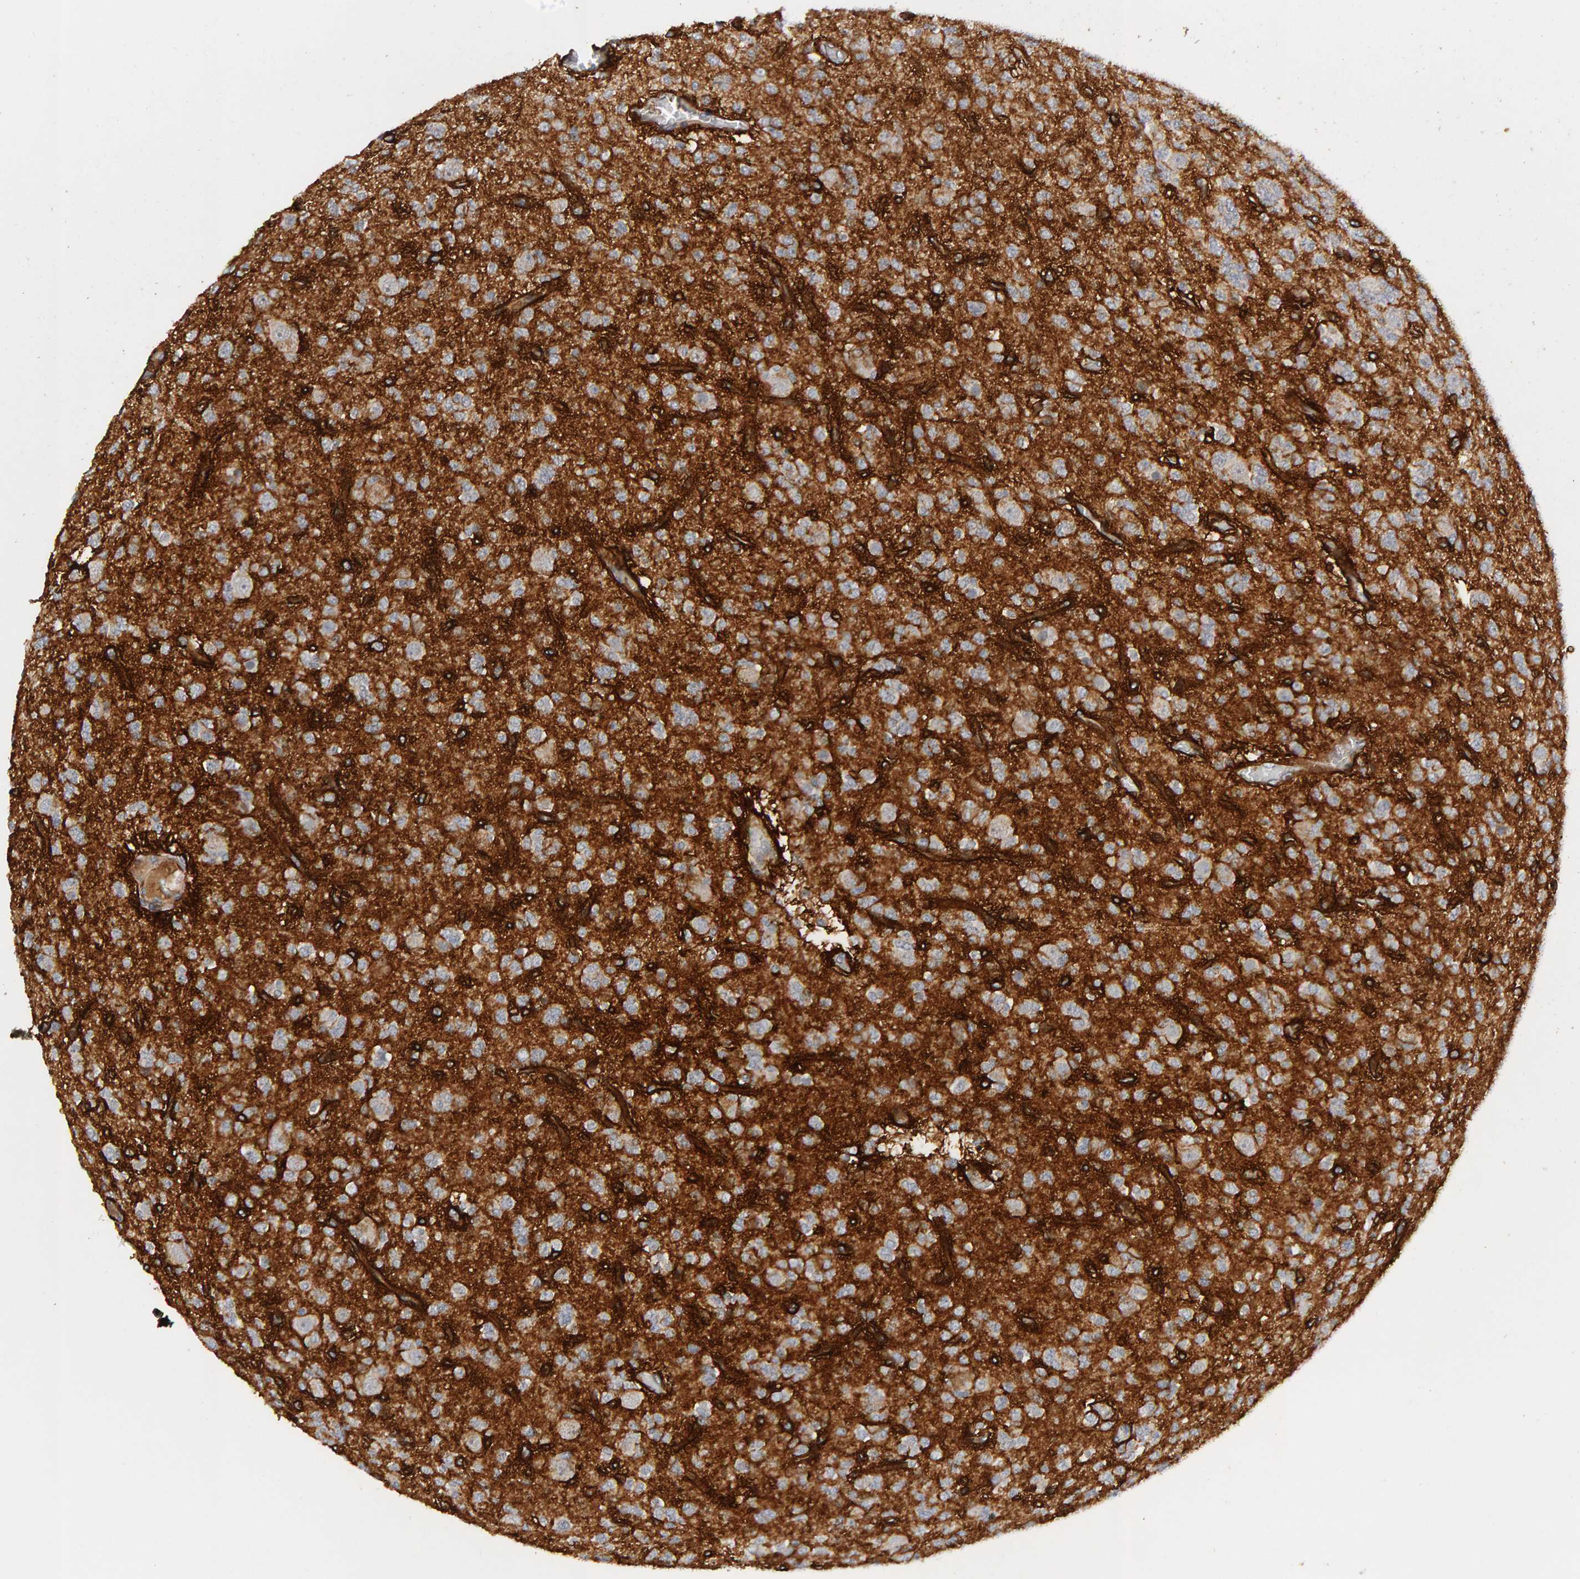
{"staining": {"intensity": "negative", "quantity": "none", "location": "none"}, "tissue": "glioma", "cell_type": "Tumor cells", "image_type": "cancer", "snomed": [{"axis": "morphology", "description": "Glioma, malignant, Low grade"}, {"axis": "topography", "description": "Brain"}], "caption": "This is a photomicrograph of immunohistochemistry (IHC) staining of malignant glioma (low-grade), which shows no expression in tumor cells.", "gene": "NUDCD1", "patient": {"sex": "male", "age": 38}}